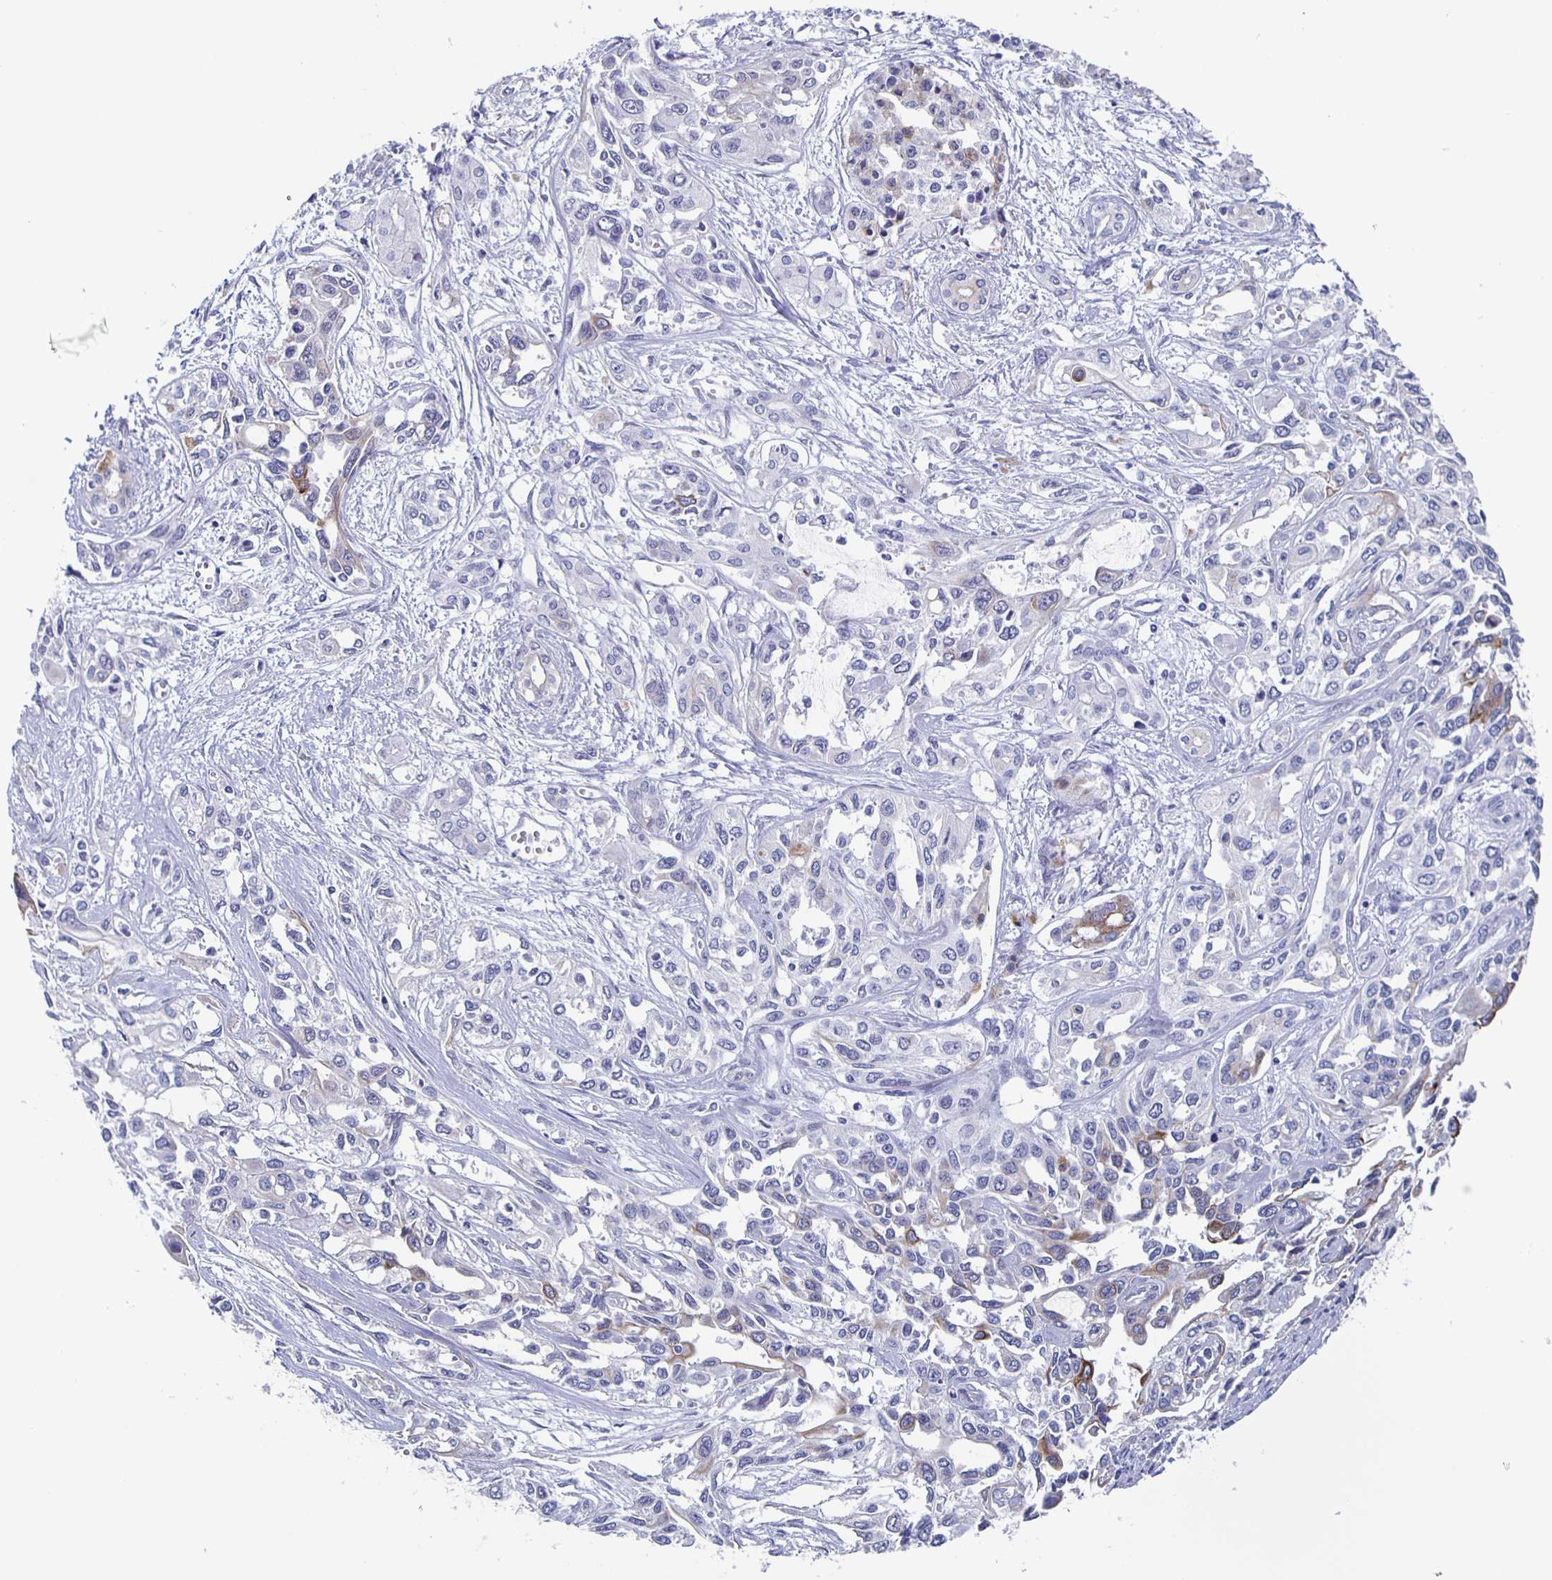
{"staining": {"intensity": "moderate", "quantity": "<25%", "location": "cytoplasmic/membranous"}, "tissue": "pancreatic cancer", "cell_type": "Tumor cells", "image_type": "cancer", "snomed": [{"axis": "morphology", "description": "Adenocarcinoma, NOS"}, {"axis": "topography", "description": "Pancreas"}], "caption": "Human adenocarcinoma (pancreatic) stained for a protein (brown) shows moderate cytoplasmic/membranous positive positivity in approximately <25% of tumor cells.", "gene": "CCDC17", "patient": {"sex": "female", "age": 55}}